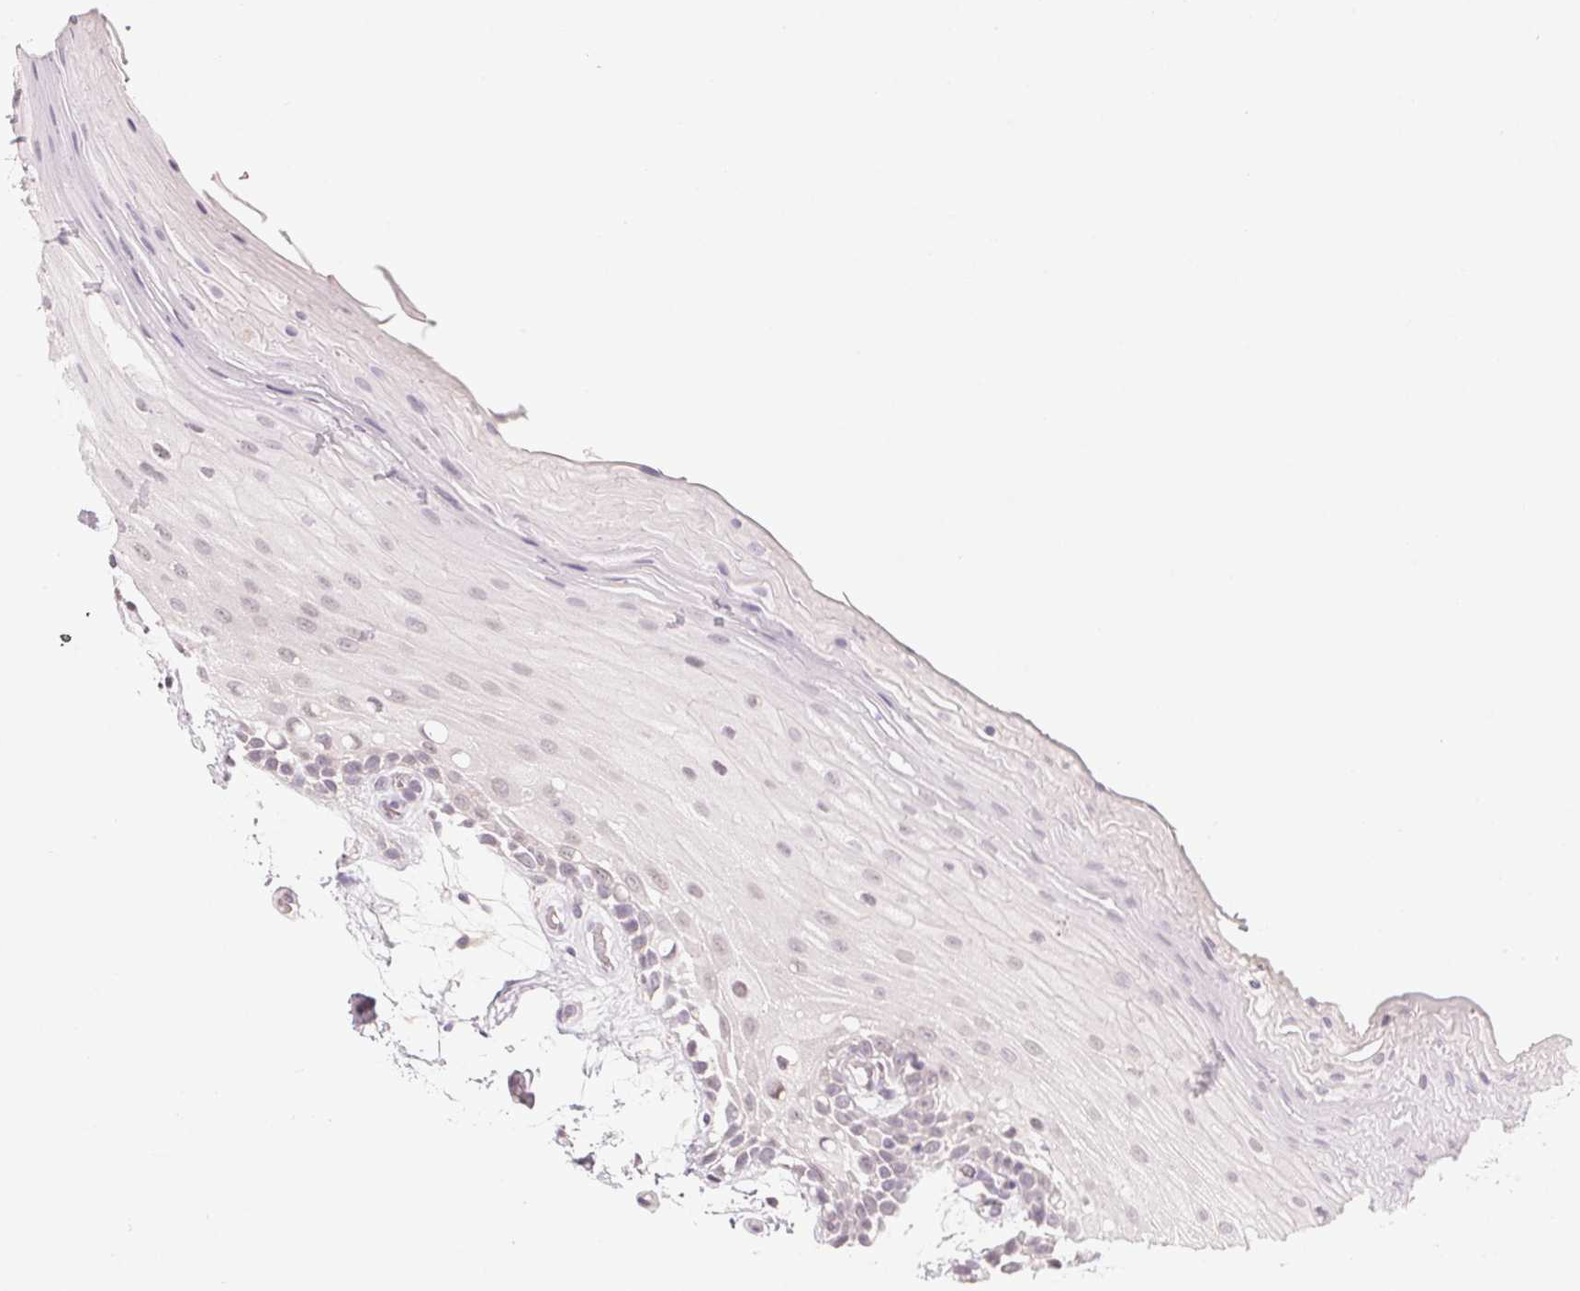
{"staining": {"intensity": "negative", "quantity": "none", "location": "none"}, "tissue": "oral mucosa", "cell_type": "Squamous epithelial cells", "image_type": "normal", "snomed": [{"axis": "morphology", "description": "Normal tissue, NOS"}, {"axis": "morphology", "description": "Squamous cell carcinoma, NOS"}, {"axis": "topography", "description": "Oral tissue"}, {"axis": "topography", "description": "Tounge, NOS"}, {"axis": "topography", "description": "Head-Neck"}], "caption": "Squamous epithelial cells show no significant protein positivity in benign oral mucosa. (Brightfield microscopy of DAB immunohistochemistry at high magnification).", "gene": "ANKRD31", "patient": {"sex": "male", "age": 62}}